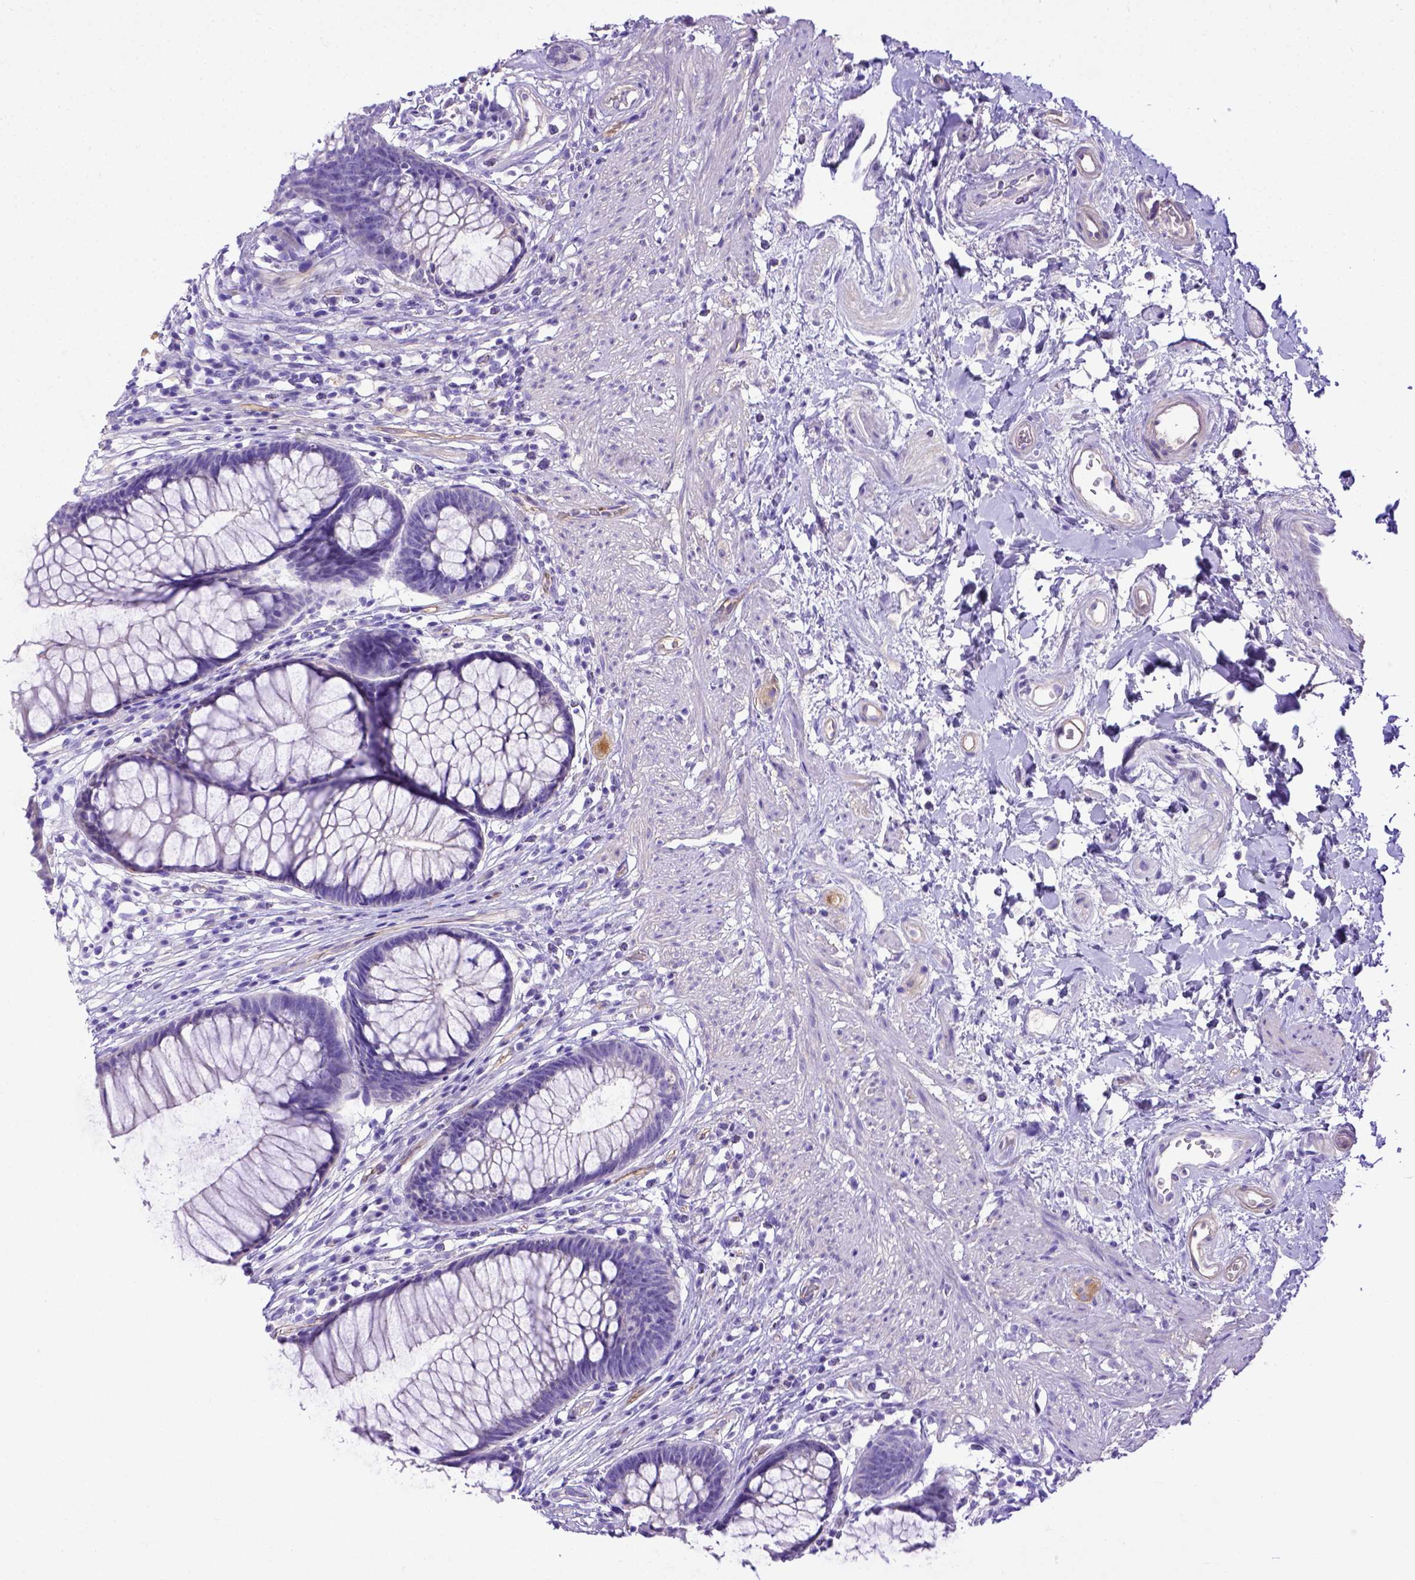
{"staining": {"intensity": "negative", "quantity": "none", "location": "none"}, "tissue": "rectum", "cell_type": "Glandular cells", "image_type": "normal", "snomed": [{"axis": "morphology", "description": "Normal tissue, NOS"}, {"axis": "topography", "description": "Smooth muscle"}, {"axis": "topography", "description": "Rectum"}], "caption": "Benign rectum was stained to show a protein in brown. There is no significant positivity in glandular cells. Nuclei are stained in blue.", "gene": "LRRC18", "patient": {"sex": "male", "age": 53}}